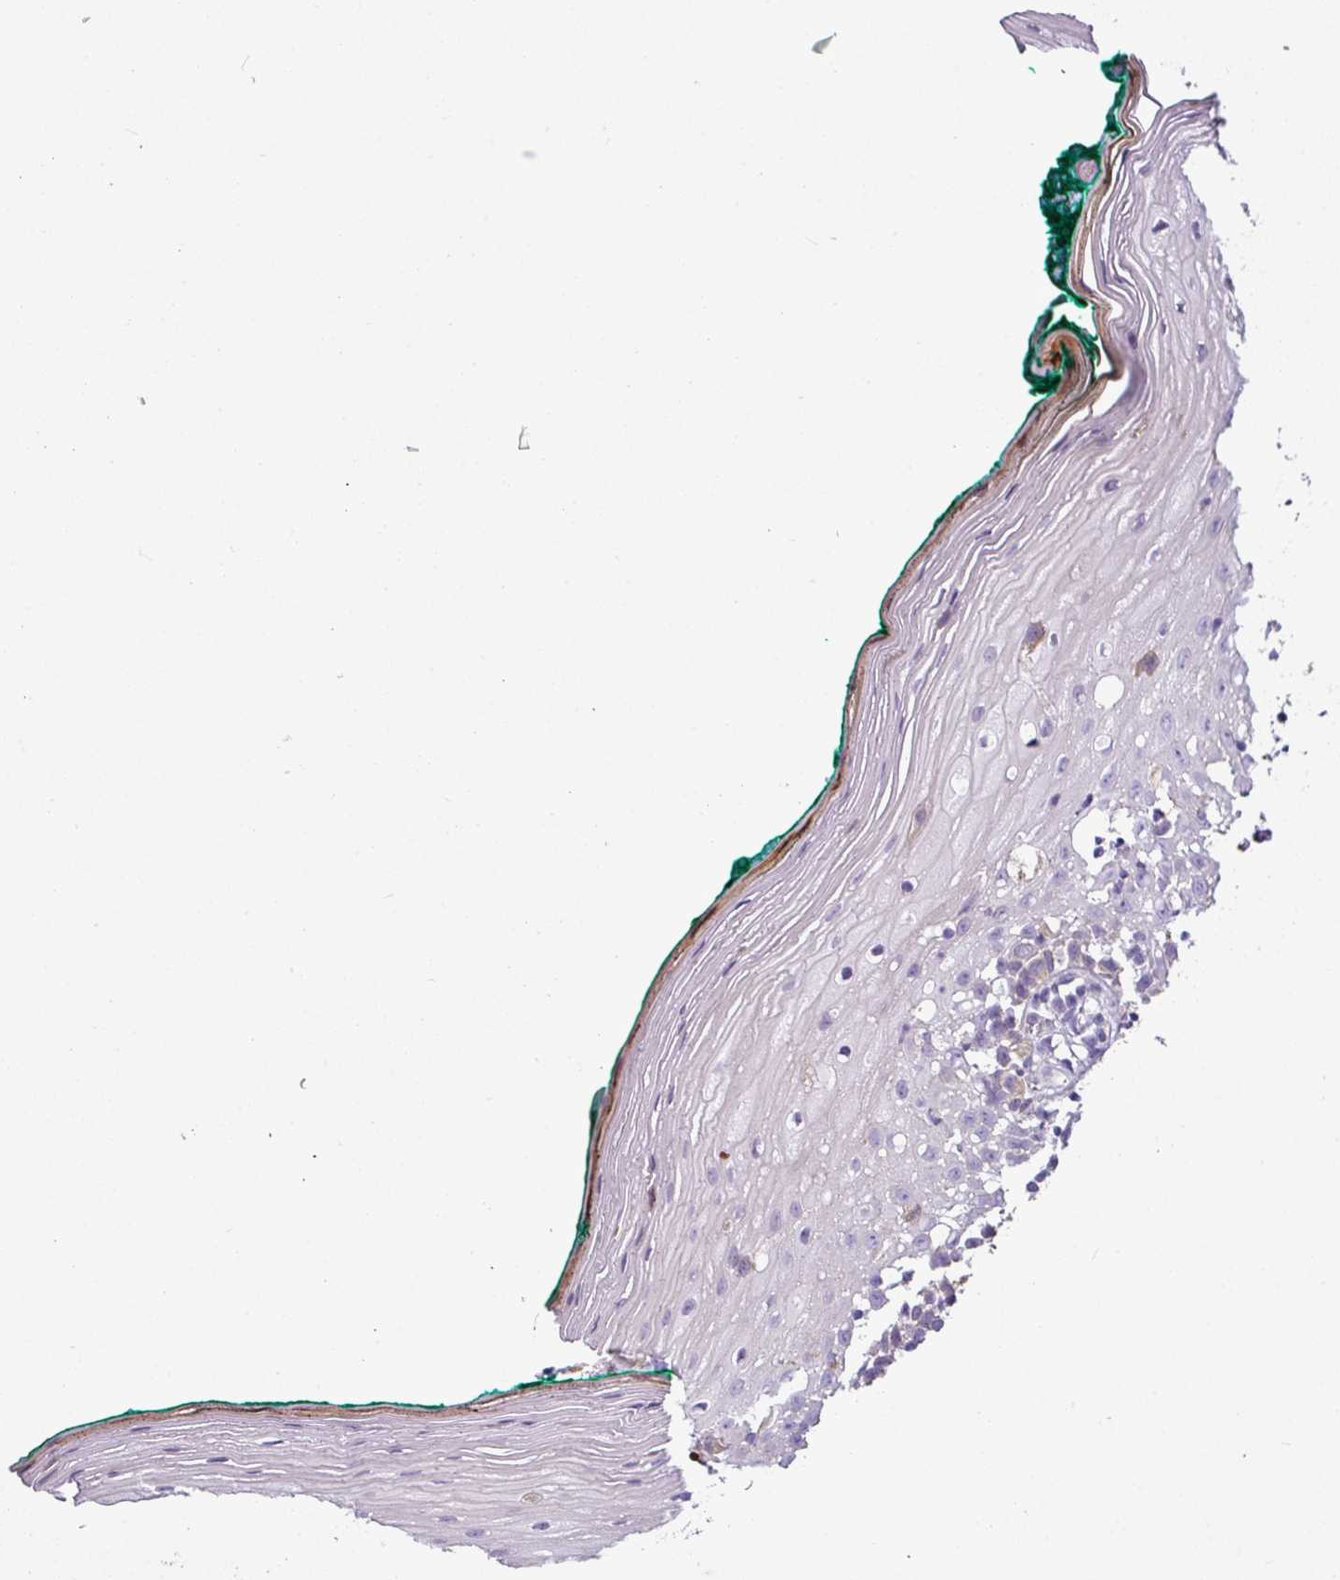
{"staining": {"intensity": "negative", "quantity": "none", "location": "none"}, "tissue": "oral mucosa", "cell_type": "Squamous epithelial cells", "image_type": "normal", "snomed": [{"axis": "morphology", "description": "Normal tissue, NOS"}, {"axis": "topography", "description": "Oral tissue"}], "caption": "Protein analysis of unremarkable oral mucosa exhibits no significant staining in squamous epithelial cells.", "gene": "TMEM178B", "patient": {"sex": "female", "age": 83}}